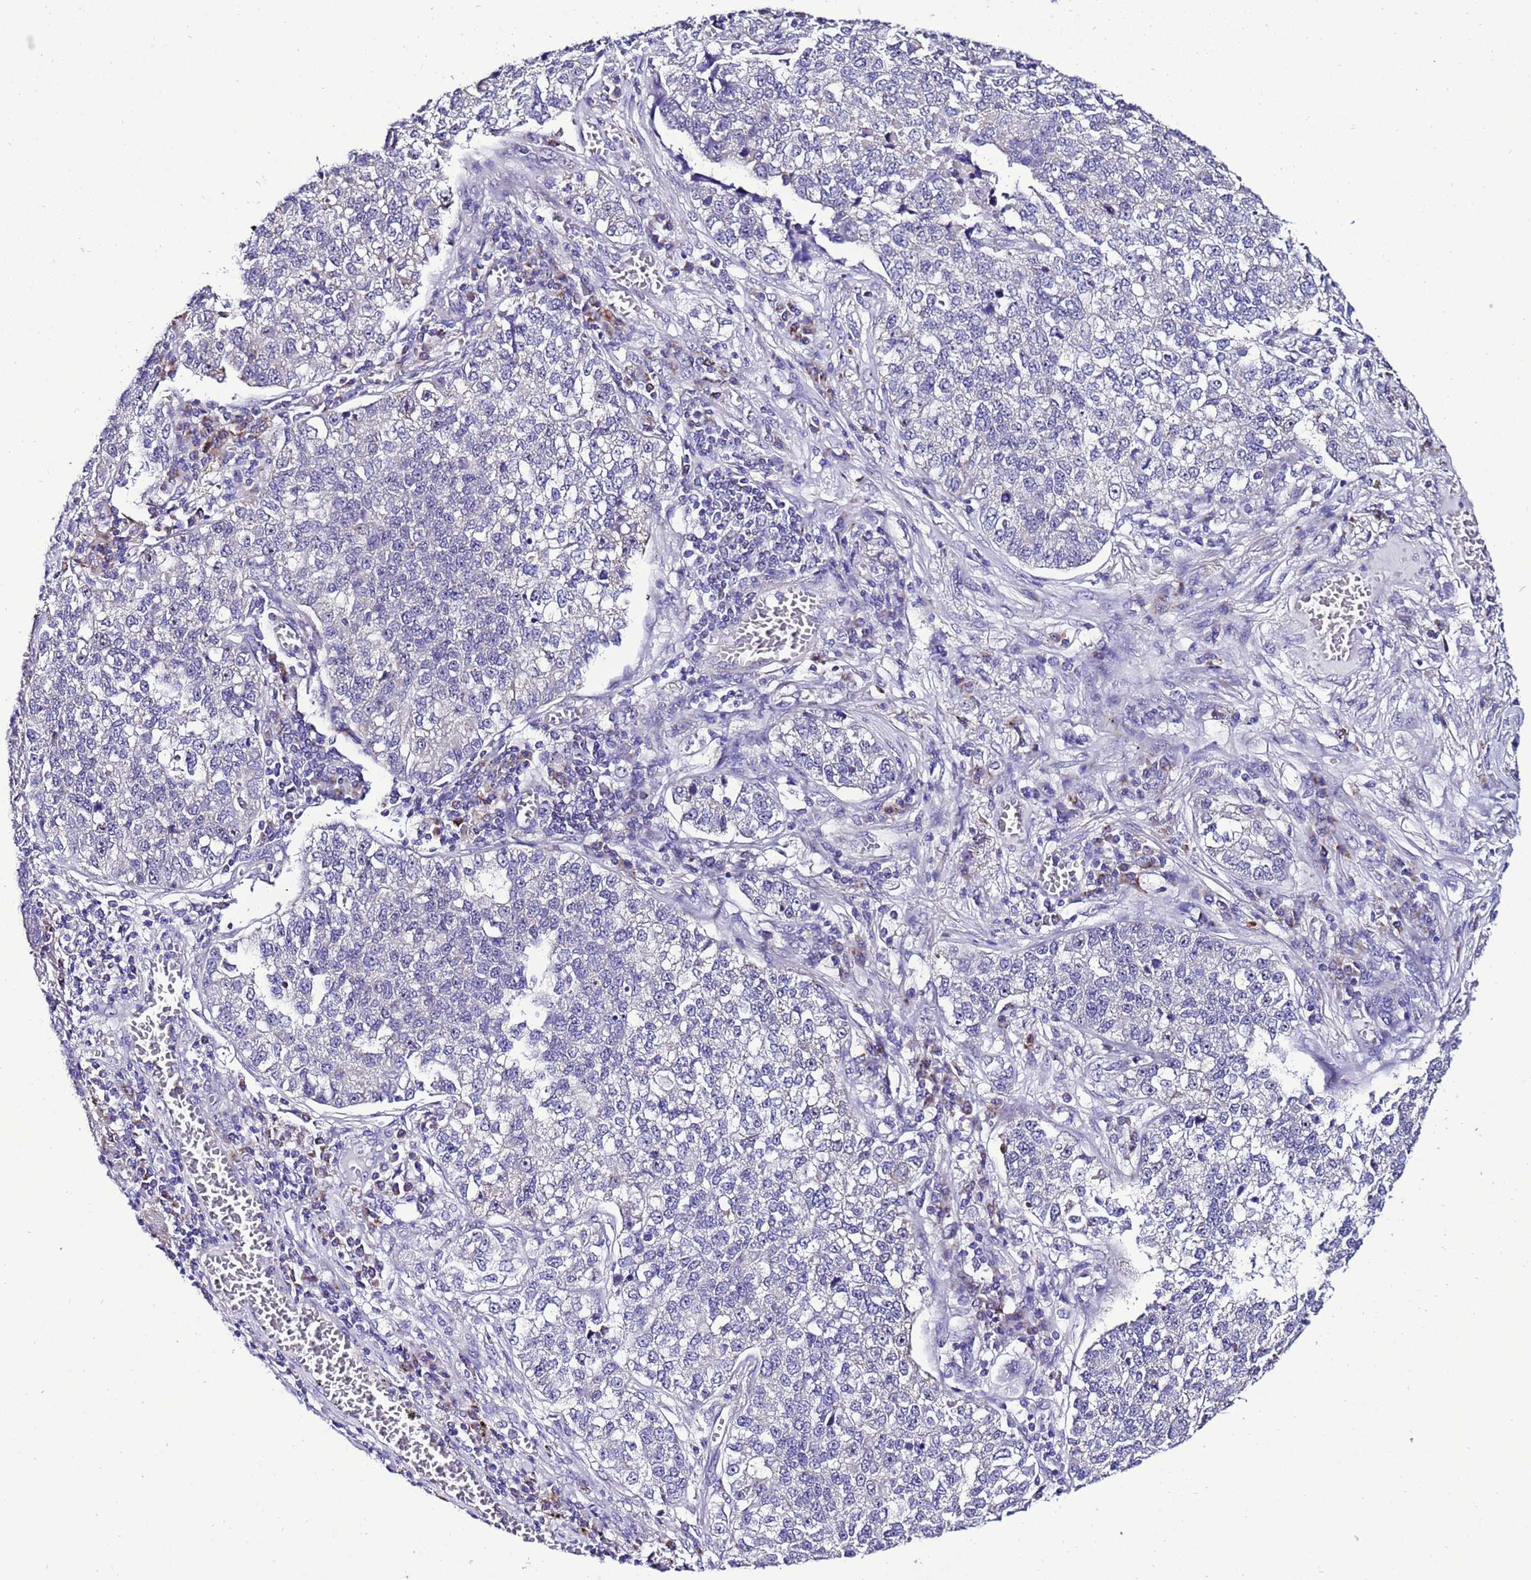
{"staining": {"intensity": "negative", "quantity": "none", "location": "none"}, "tissue": "lung cancer", "cell_type": "Tumor cells", "image_type": "cancer", "snomed": [{"axis": "morphology", "description": "Adenocarcinoma, NOS"}, {"axis": "topography", "description": "Lung"}], "caption": "Immunohistochemistry (IHC) photomicrograph of neoplastic tissue: human lung cancer stained with DAB displays no significant protein staining in tumor cells.", "gene": "DPH6", "patient": {"sex": "male", "age": 49}}